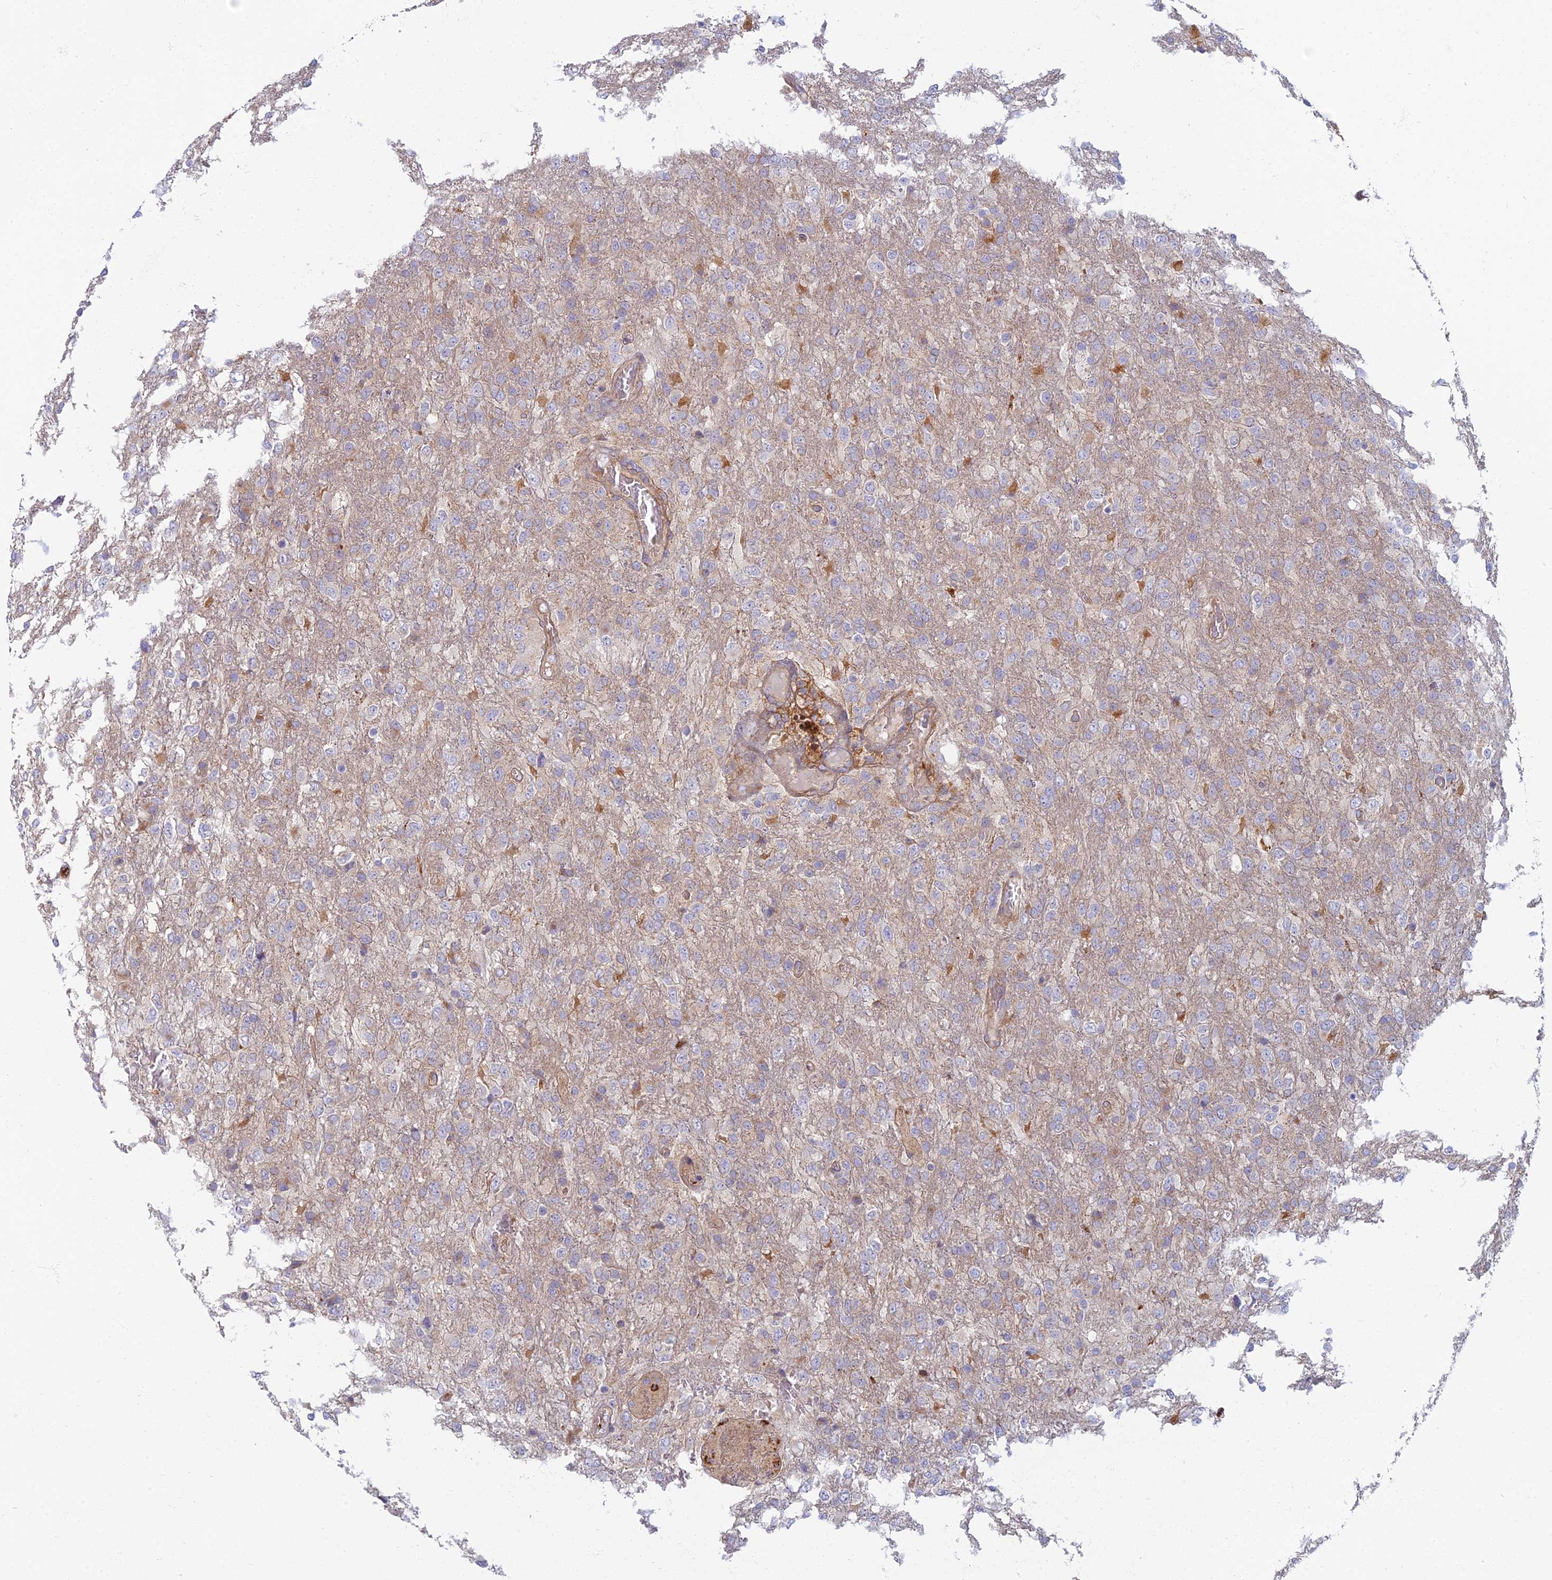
{"staining": {"intensity": "weak", "quantity": "<25%", "location": "cytoplasmic/membranous"}, "tissue": "glioma", "cell_type": "Tumor cells", "image_type": "cancer", "snomed": [{"axis": "morphology", "description": "Glioma, malignant, High grade"}, {"axis": "topography", "description": "Brain"}], "caption": "An IHC photomicrograph of malignant glioma (high-grade) is shown. There is no staining in tumor cells of malignant glioma (high-grade).", "gene": "PROX2", "patient": {"sex": "female", "age": 74}}